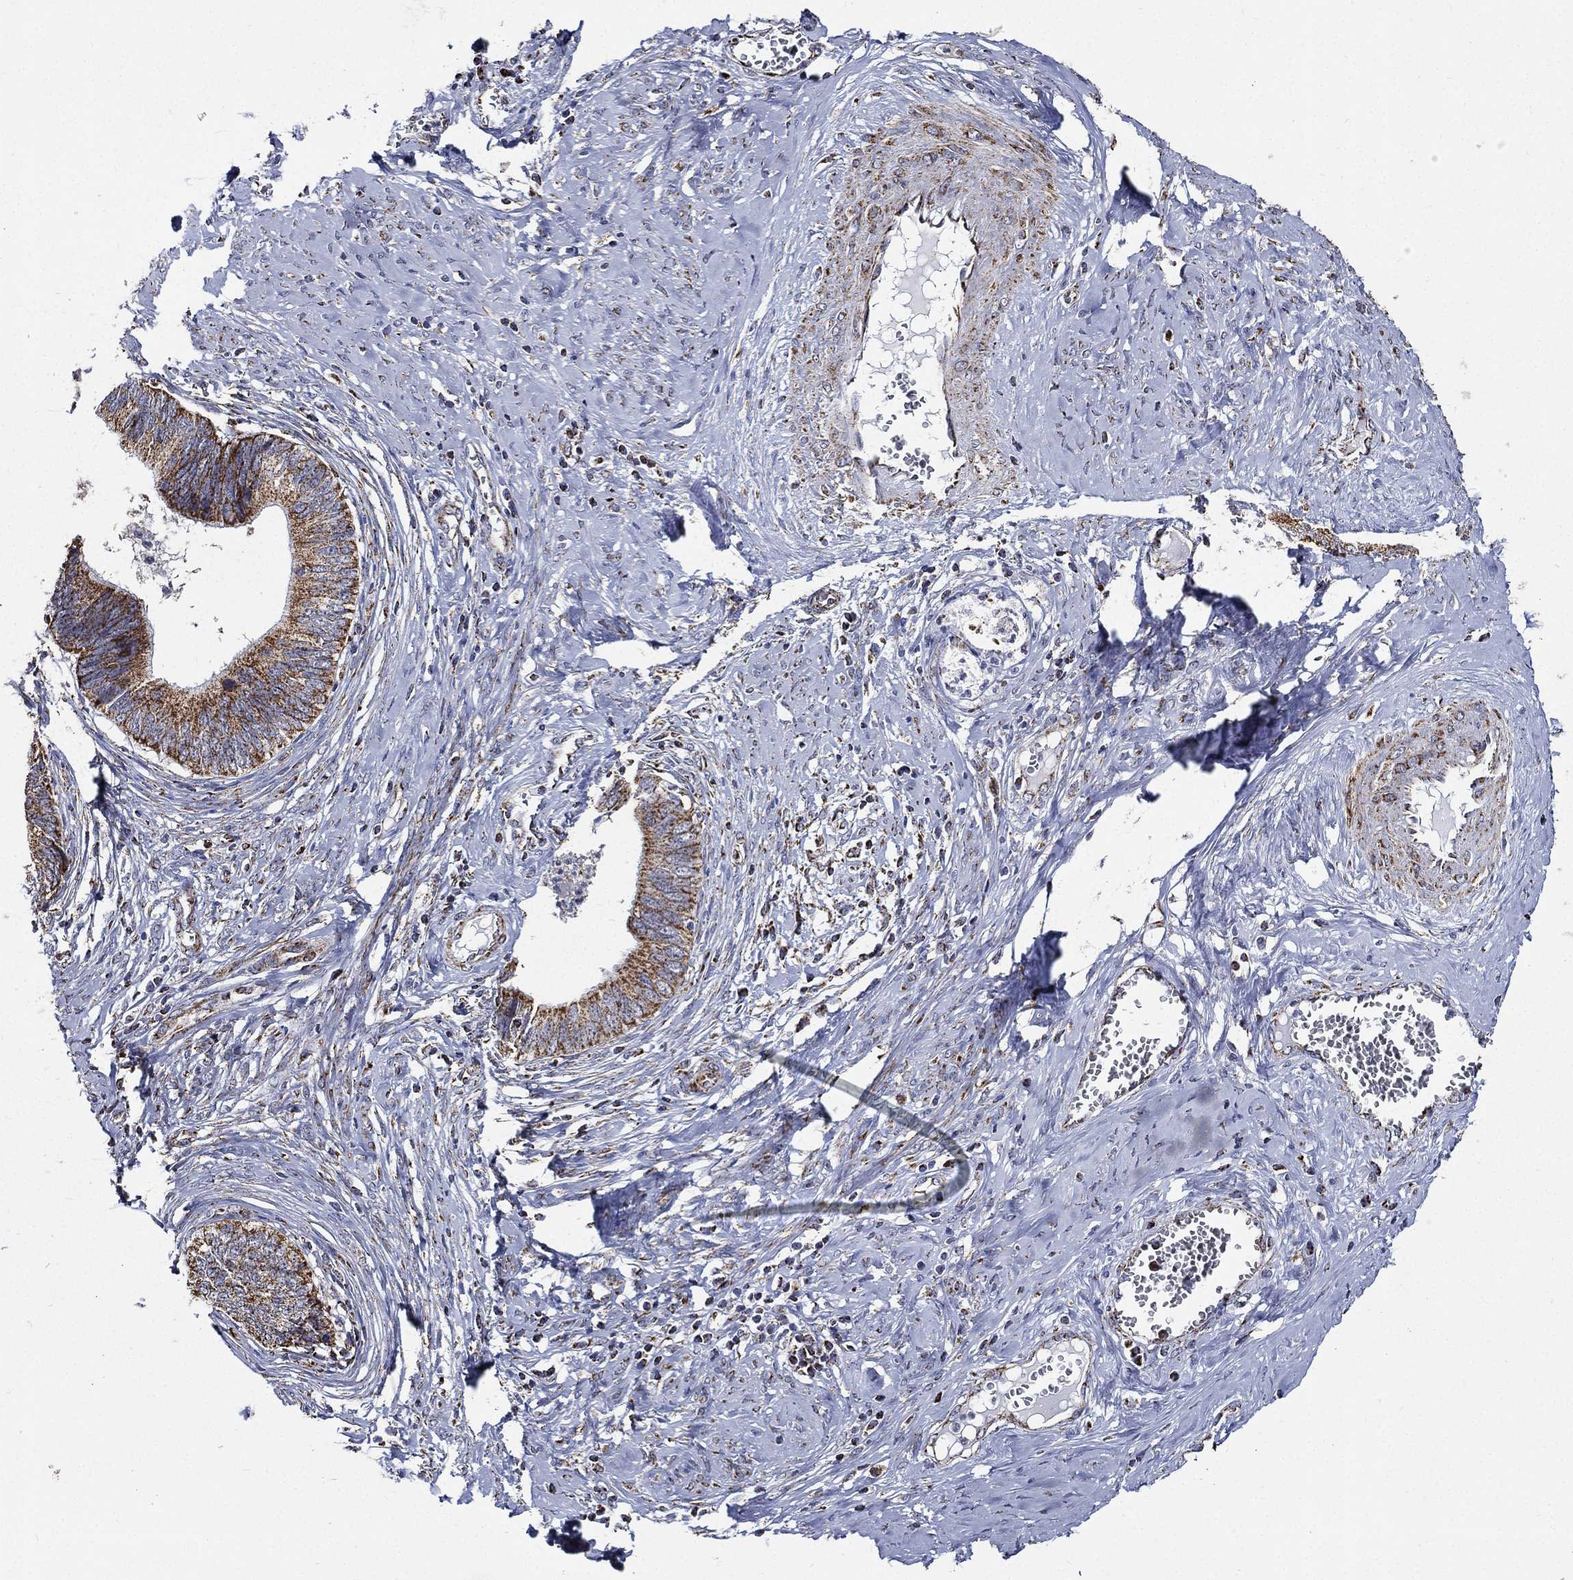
{"staining": {"intensity": "strong", "quantity": "25%-75%", "location": "cytoplasmic/membranous"}, "tissue": "cervical cancer", "cell_type": "Tumor cells", "image_type": "cancer", "snomed": [{"axis": "morphology", "description": "Adenocarcinoma, NOS"}, {"axis": "topography", "description": "Cervix"}], "caption": "Cervical cancer stained with a brown dye exhibits strong cytoplasmic/membranous positive staining in approximately 25%-75% of tumor cells.", "gene": "NDUFAB1", "patient": {"sex": "female", "age": 42}}